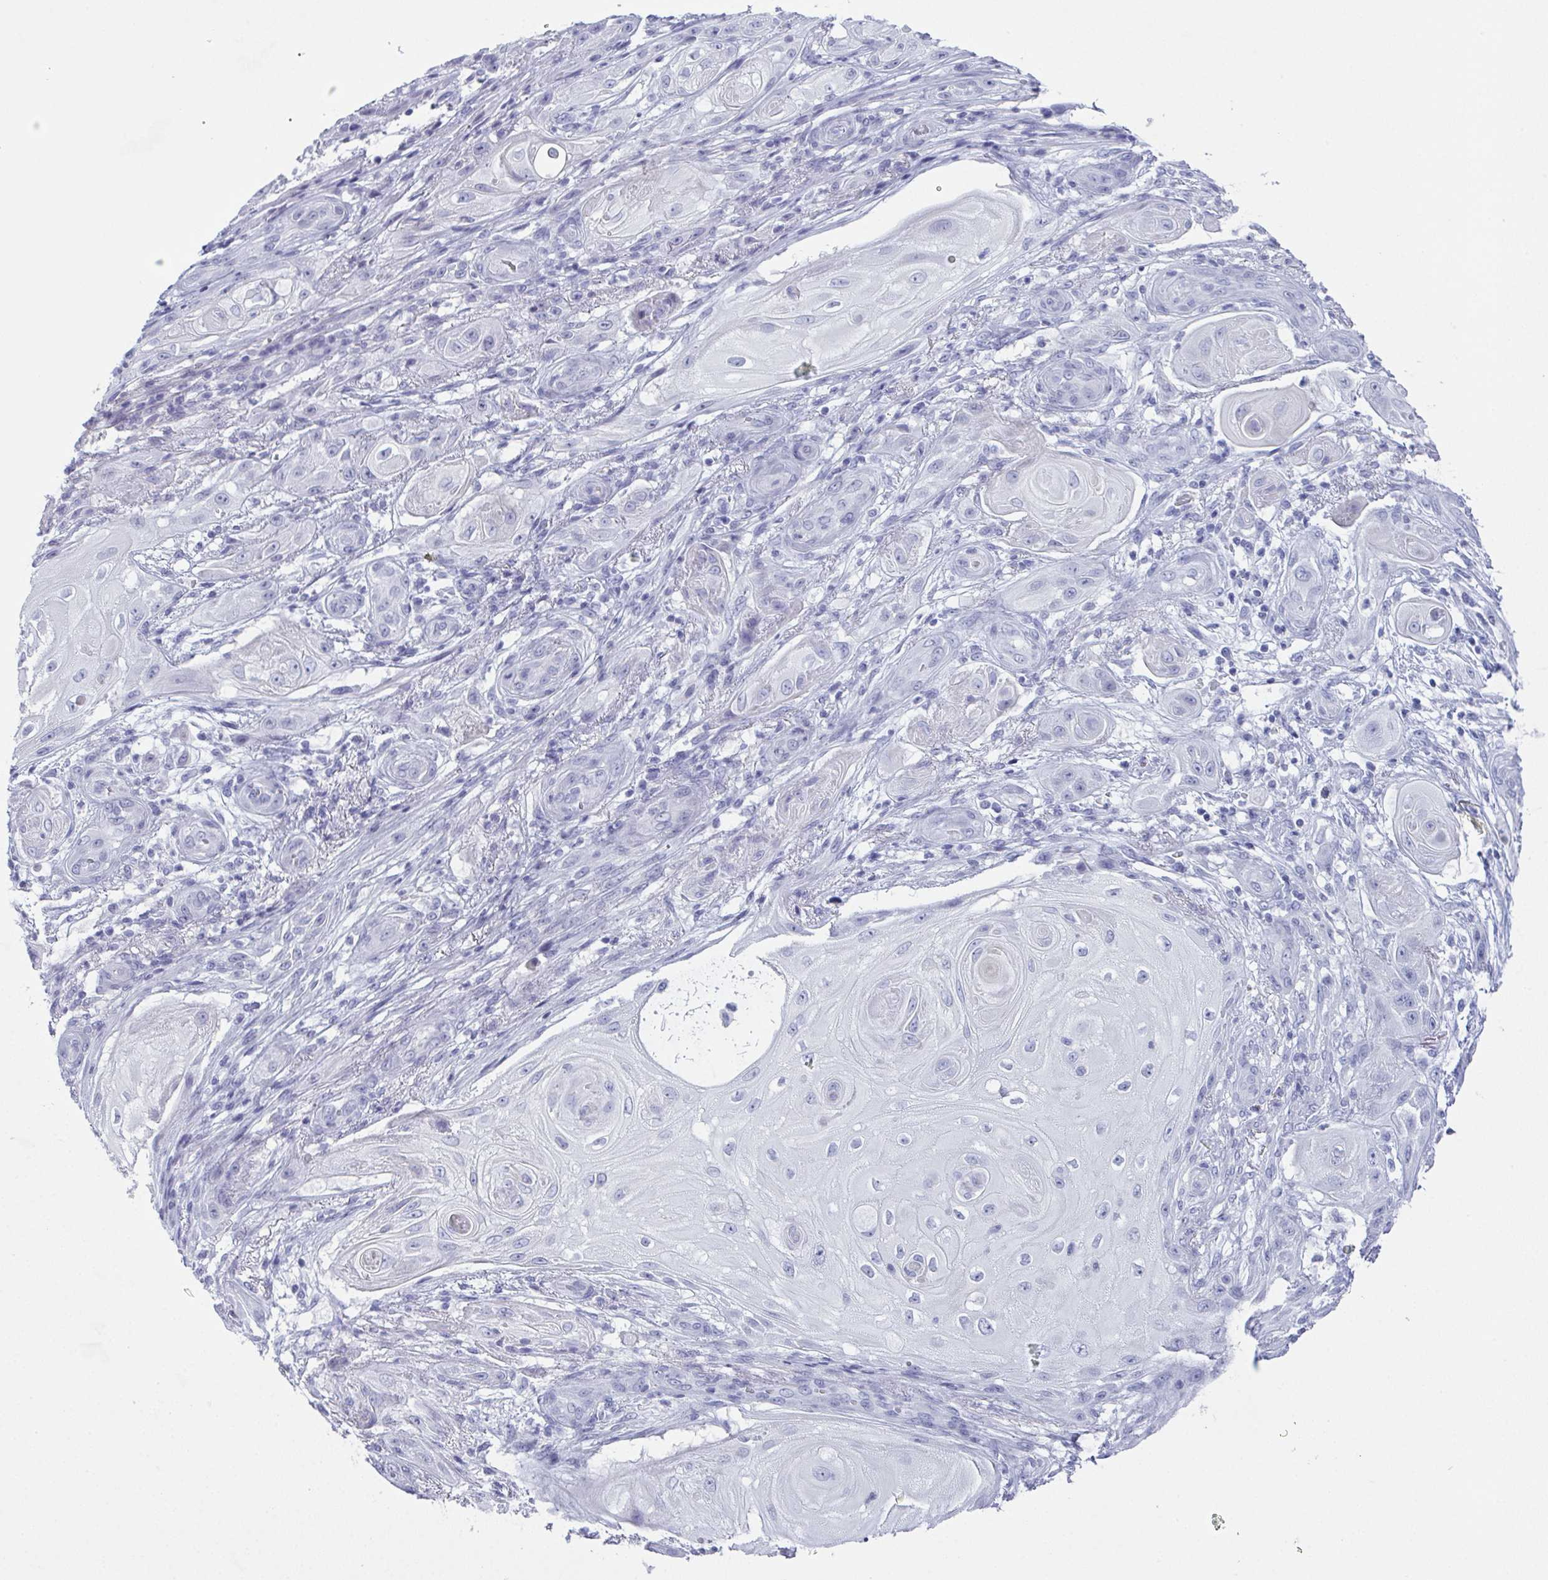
{"staining": {"intensity": "negative", "quantity": "none", "location": "none"}, "tissue": "skin cancer", "cell_type": "Tumor cells", "image_type": "cancer", "snomed": [{"axis": "morphology", "description": "Squamous cell carcinoma, NOS"}, {"axis": "topography", "description": "Skin"}], "caption": "The micrograph reveals no staining of tumor cells in squamous cell carcinoma (skin).", "gene": "SLC36A2", "patient": {"sex": "male", "age": 62}}